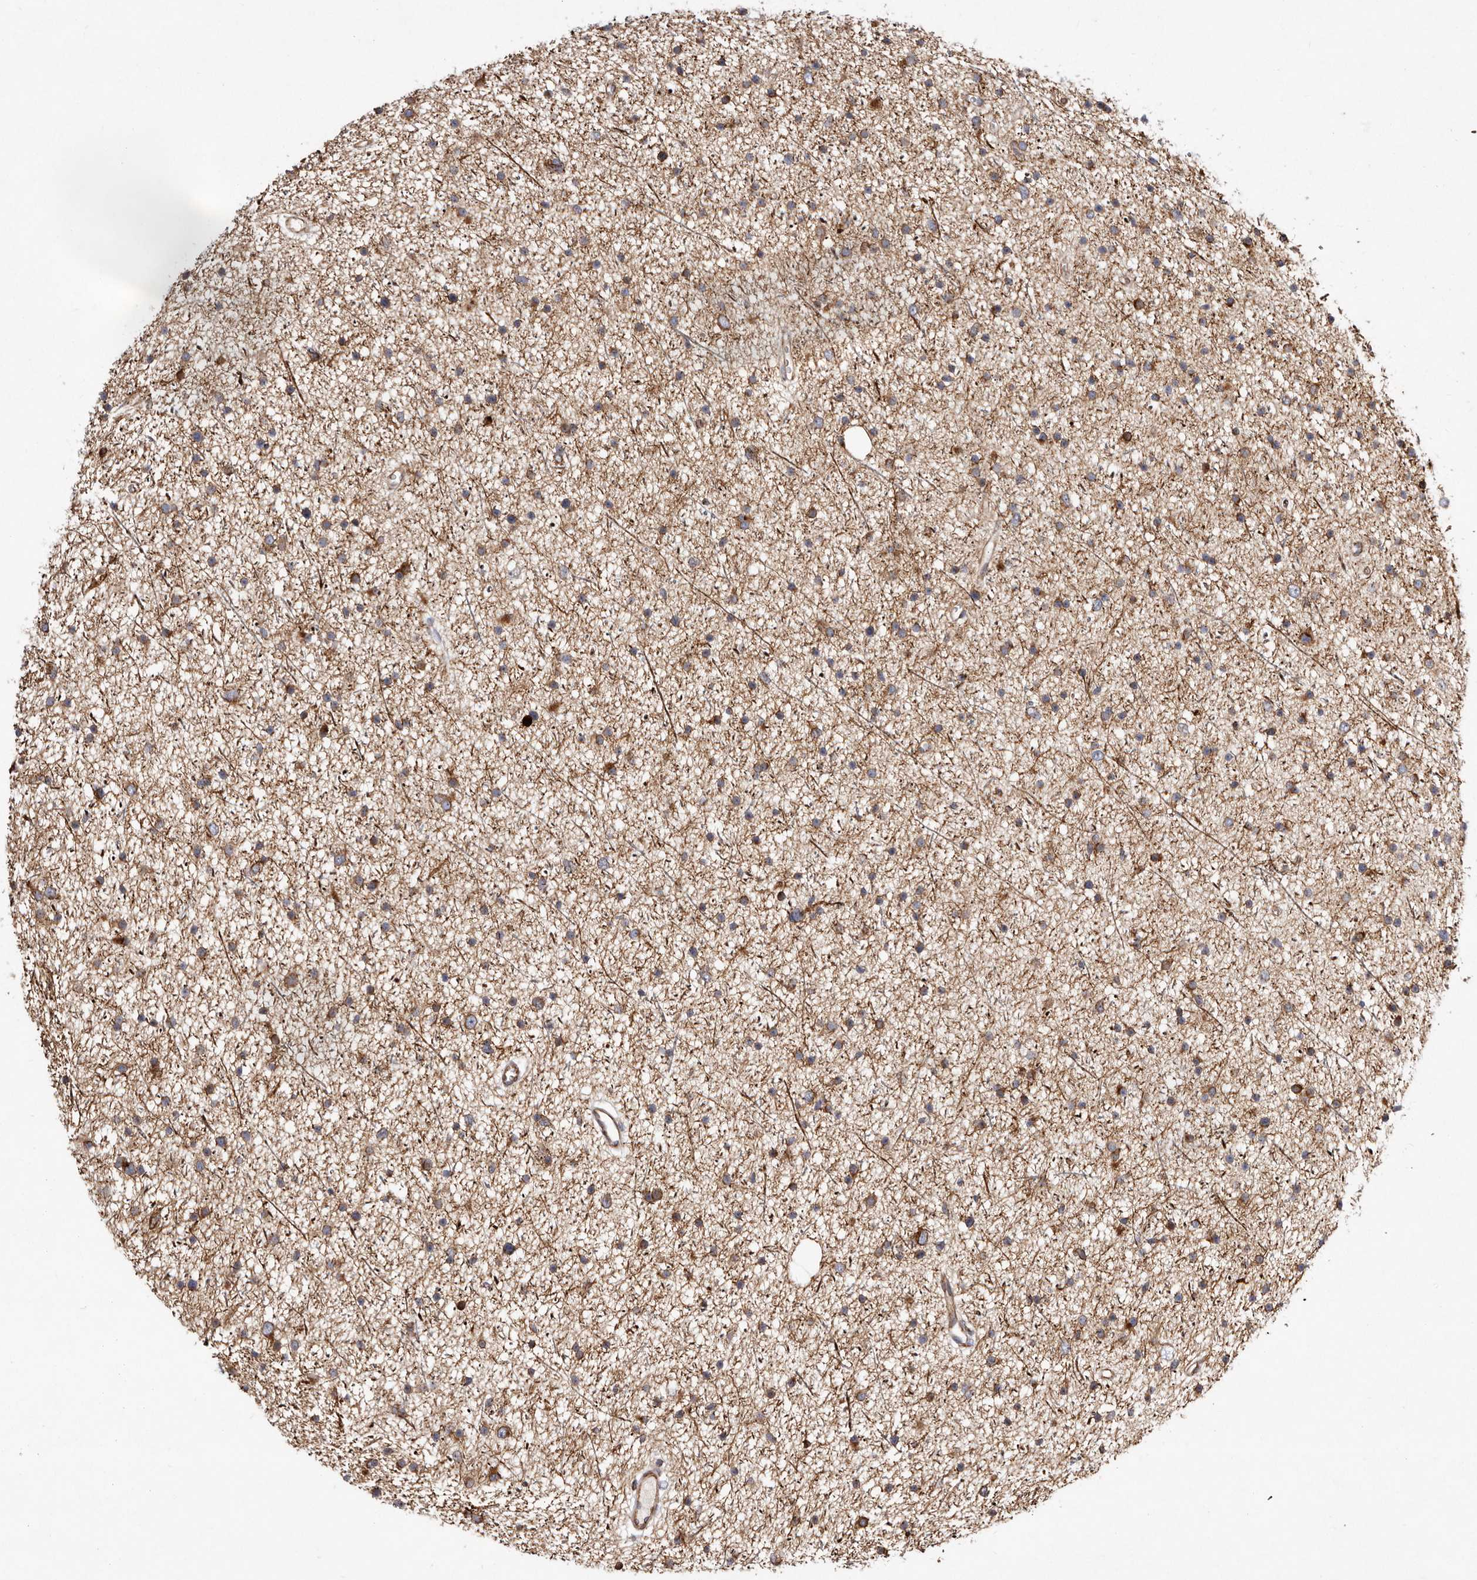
{"staining": {"intensity": "moderate", "quantity": "25%-75%", "location": "cytoplasmic/membranous"}, "tissue": "glioma", "cell_type": "Tumor cells", "image_type": "cancer", "snomed": [{"axis": "morphology", "description": "Glioma, malignant, Low grade"}, {"axis": "topography", "description": "Cerebral cortex"}], "caption": "Glioma stained with a protein marker reveals moderate staining in tumor cells.", "gene": "TIMM17B", "patient": {"sex": "female", "age": 39}}